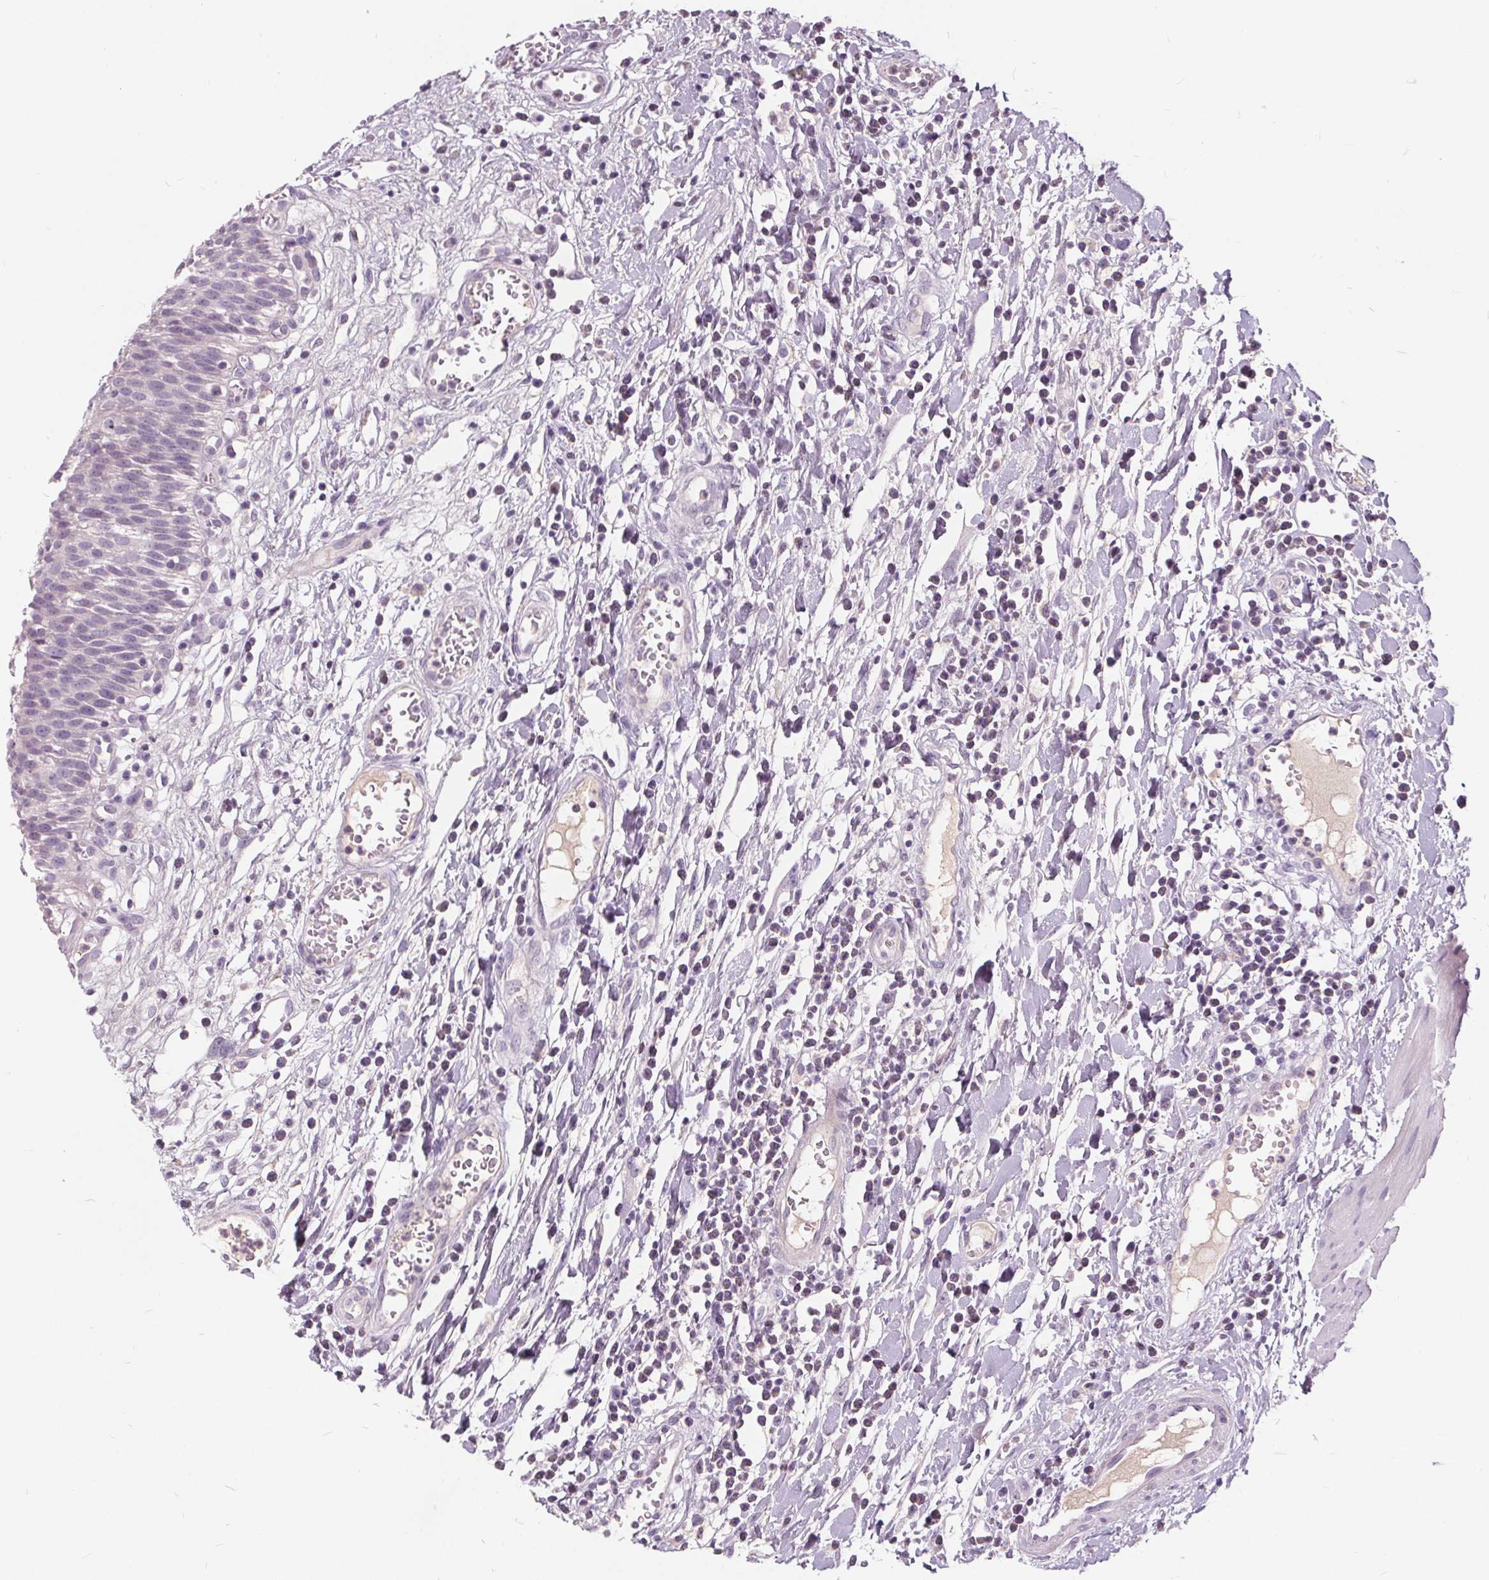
{"staining": {"intensity": "negative", "quantity": "none", "location": "none"}, "tissue": "urinary bladder", "cell_type": "Urothelial cells", "image_type": "normal", "snomed": [{"axis": "morphology", "description": "Normal tissue, NOS"}, {"axis": "topography", "description": "Urinary bladder"}], "caption": "IHC image of unremarkable human urinary bladder stained for a protein (brown), which displays no positivity in urothelial cells.", "gene": "PLA2G2E", "patient": {"sex": "male", "age": 64}}